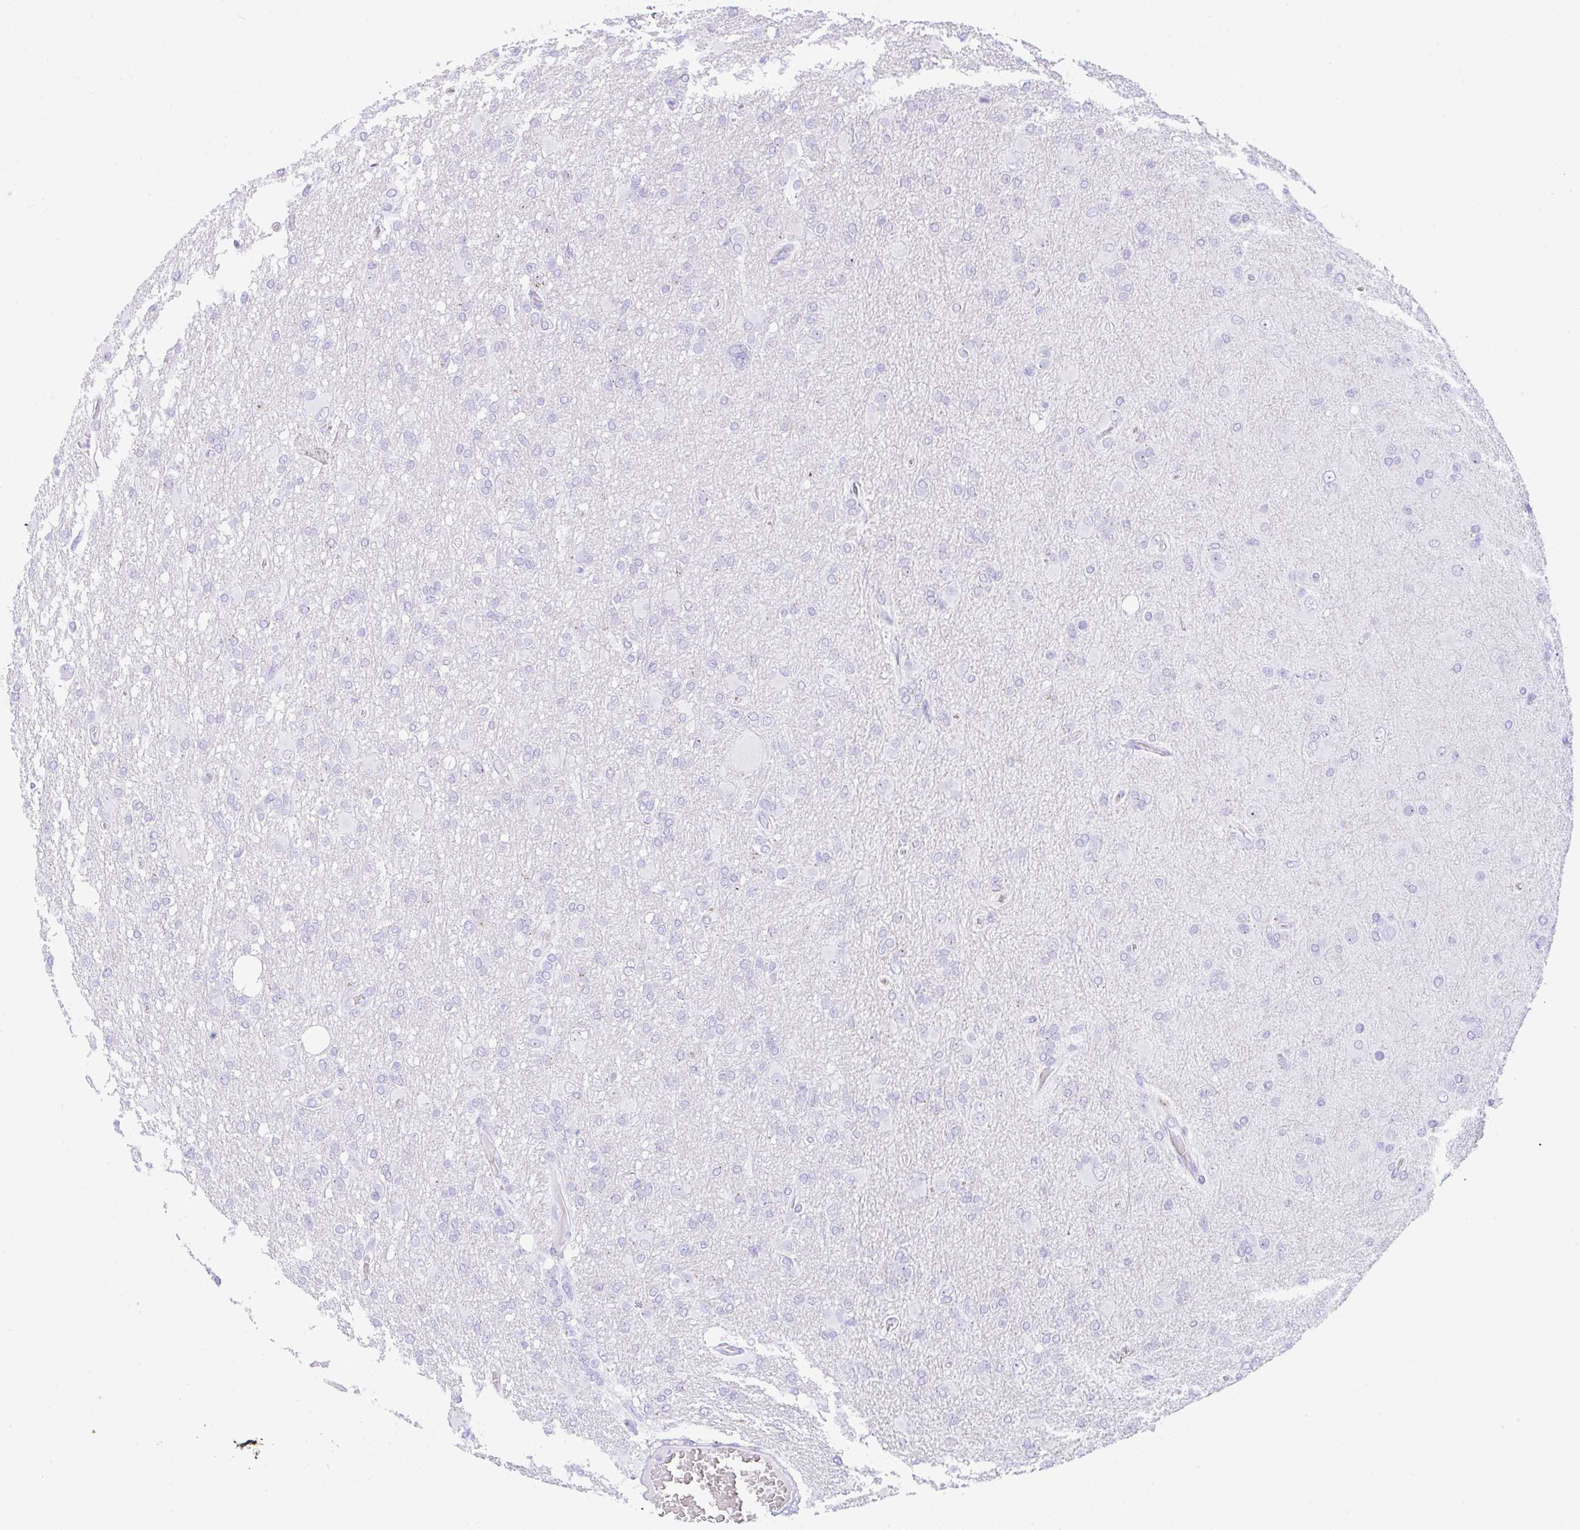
{"staining": {"intensity": "negative", "quantity": "none", "location": "none"}, "tissue": "glioma", "cell_type": "Tumor cells", "image_type": "cancer", "snomed": [{"axis": "morphology", "description": "Glioma, malignant, High grade"}, {"axis": "topography", "description": "Brain"}], "caption": "The immunohistochemistry (IHC) photomicrograph has no significant positivity in tumor cells of glioma tissue.", "gene": "NDUFAF8", "patient": {"sex": "male", "age": 61}}